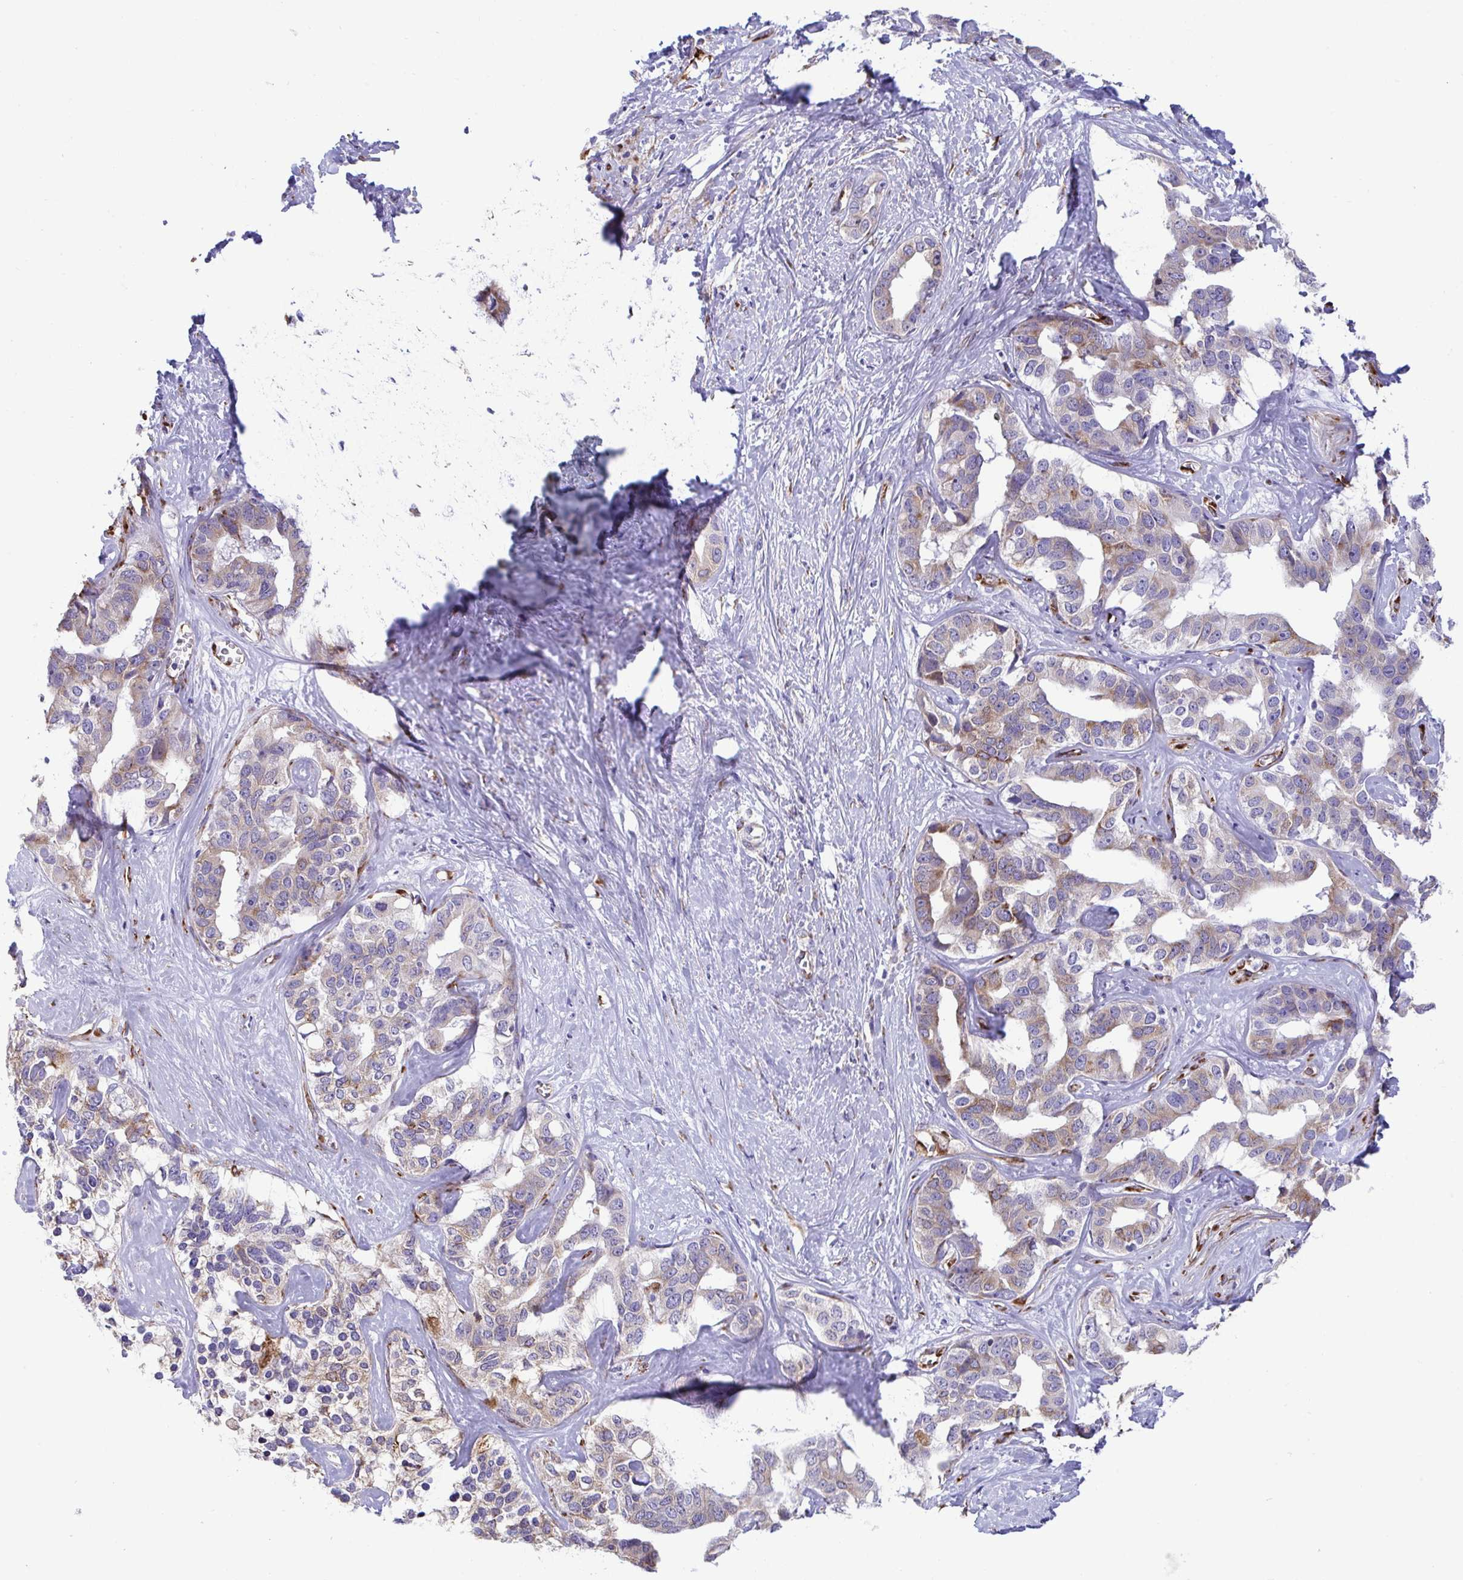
{"staining": {"intensity": "weak", "quantity": "25%-75%", "location": "cytoplasmic/membranous"}, "tissue": "liver cancer", "cell_type": "Tumor cells", "image_type": "cancer", "snomed": [{"axis": "morphology", "description": "Cholangiocarcinoma"}, {"axis": "topography", "description": "Liver"}], "caption": "There is low levels of weak cytoplasmic/membranous expression in tumor cells of cholangiocarcinoma (liver), as demonstrated by immunohistochemical staining (brown color).", "gene": "ASPH", "patient": {"sex": "male", "age": 59}}